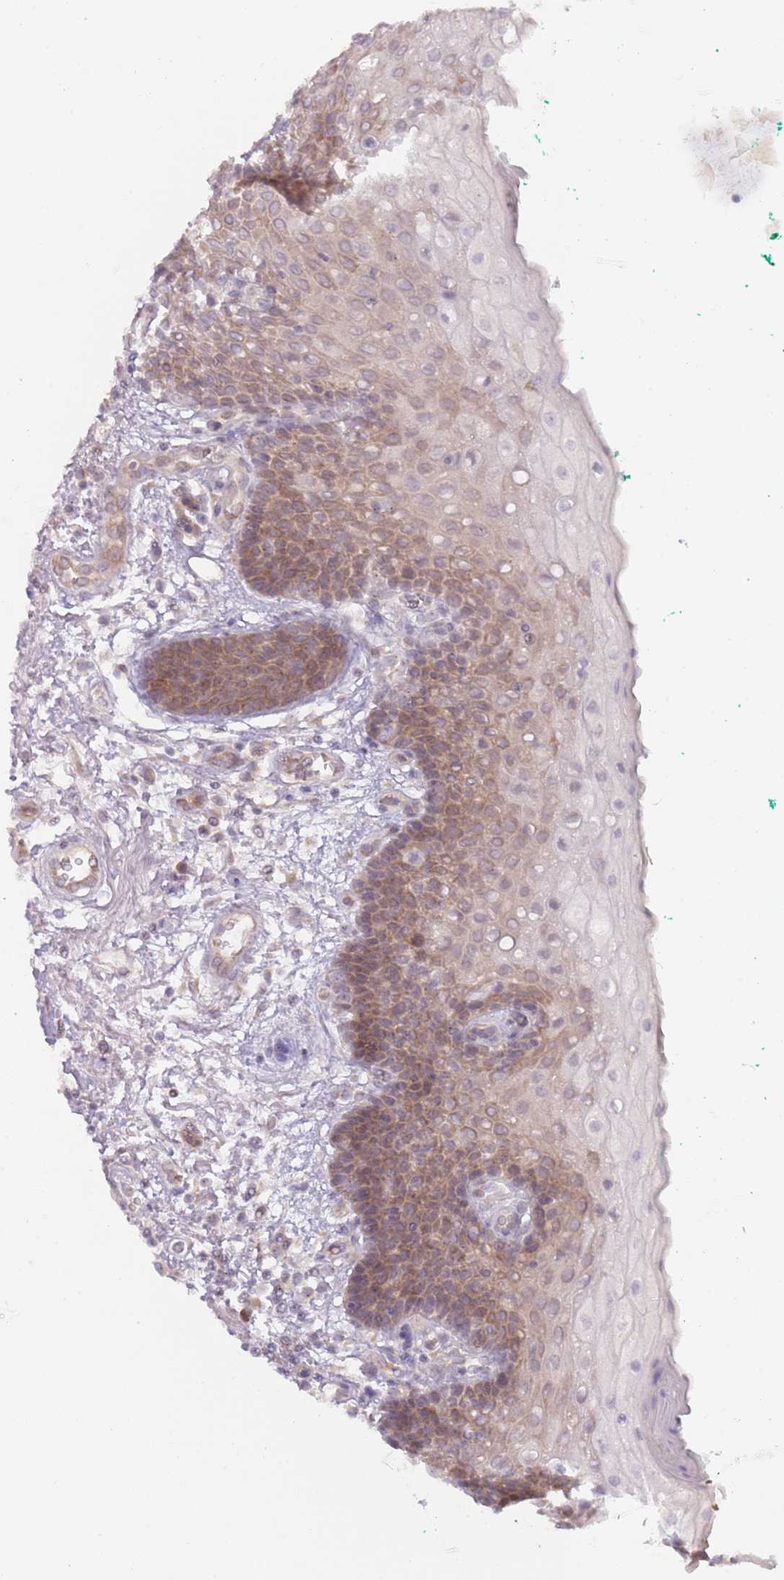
{"staining": {"intensity": "moderate", "quantity": ">75%", "location": "cytoplasmic/membranous,nuclear"}, "tissue": "oral mucosa", "cell_type": "Squamous epithelial cells", "image_type": "normal", "snomed": [{"axis": "morphology", "description": "Normal tissue, NOS"}, {"axis": "morphology", "description": "Squamous cell carcinoma, NOS"}, {"axis": "topography", "description": "Oral tissue"}, {"axis": "topography", "description": "Tounge, NOS"}, {"axis": "topography", "description": "Head-Neck"}], "caption": "Oral mucosa stained for a protein (brown) displays moderate cytoplasmic/membranous,nuclear positive staining in about >75% of squamous epithelial cells.", "gene": "LDHD", "patient": {"sex": "male", "age": 79}}